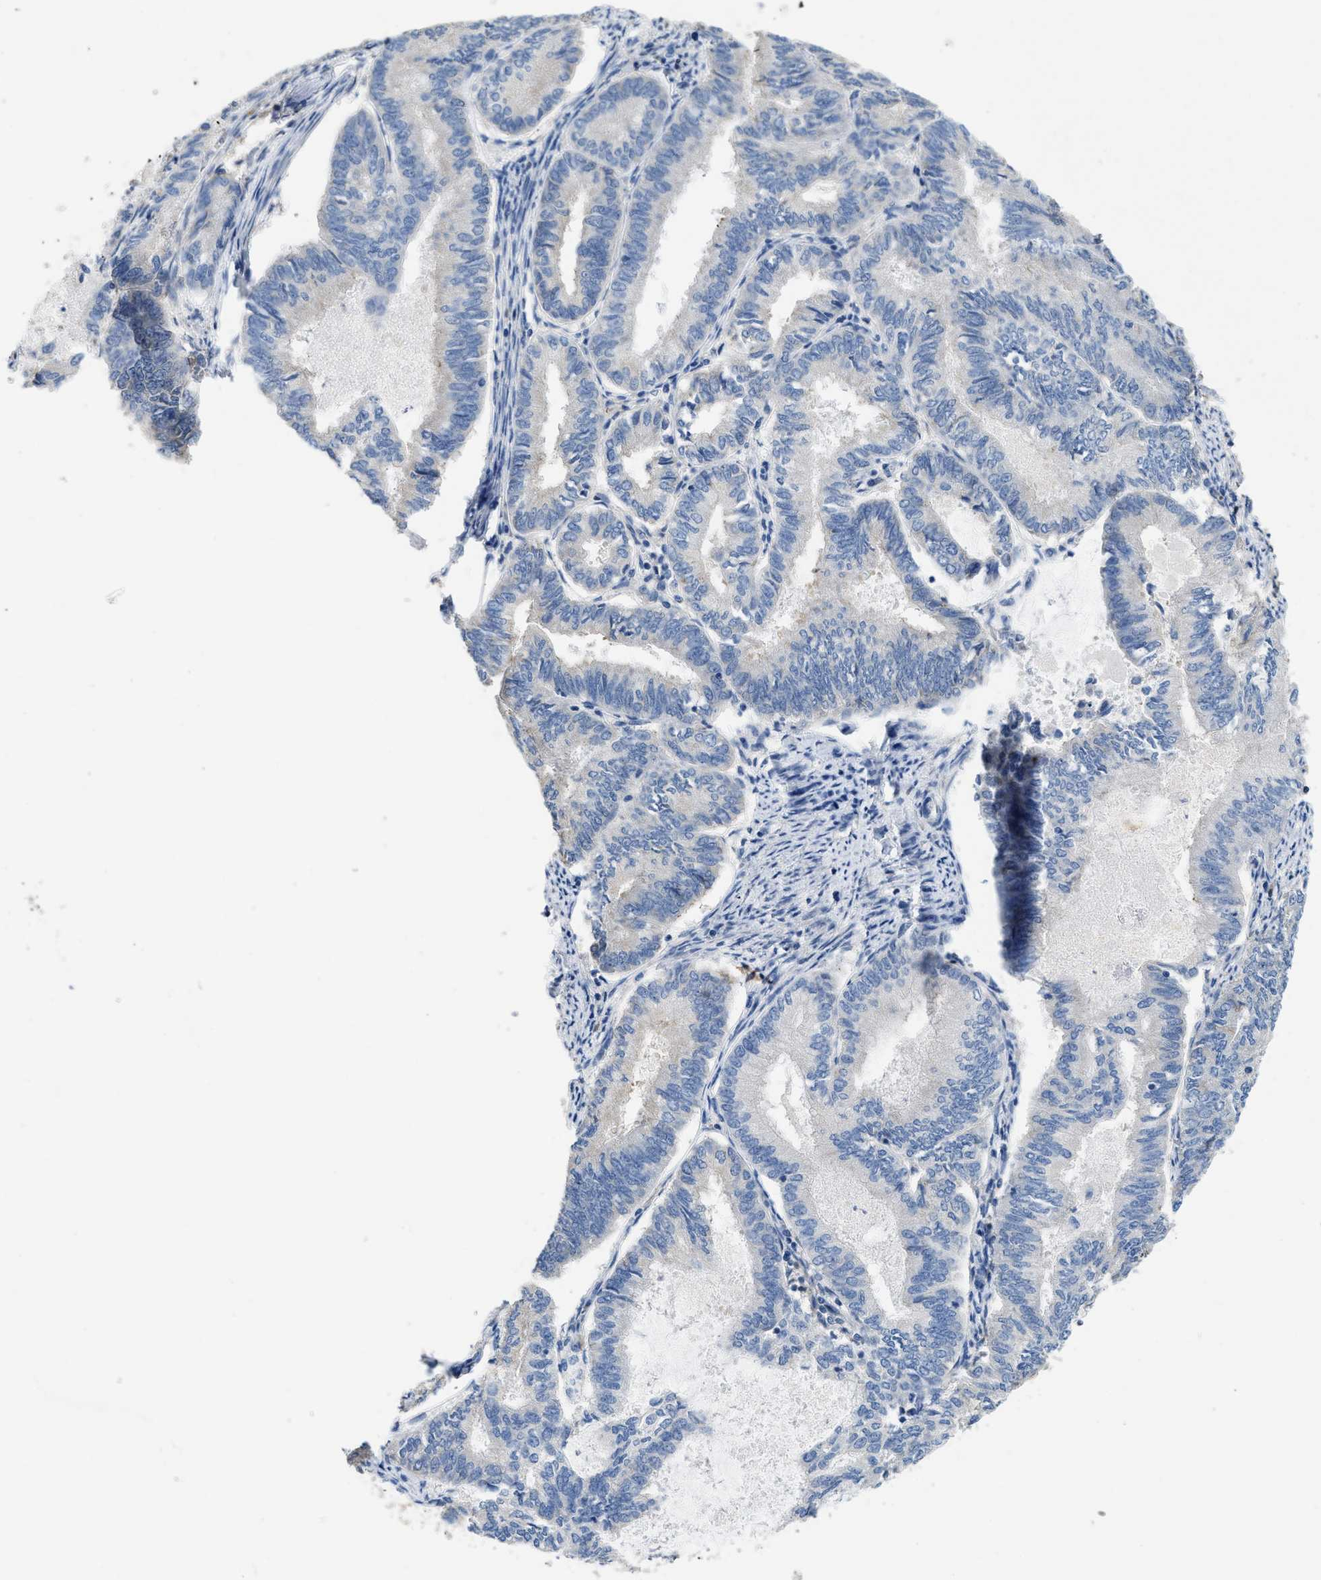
{"staining": {"intensity": "negative", "quantity": "none", "location": "none"}, "tissue": "endometrial cancer", "cell_type": "Tumor cells", "image_type": "cancer", "snomed": [{"axis": "morphology", "description": "Adenocarcinoma, NOS"}, {"axis": "topography", "description": "Endometrium"}], "caption": "A histopathology image of human endometrial cancer (adenocarcinoma) is negative for staining in tumor cells.", "gene": "C1S", "patient": {"sex": "female", "age": 86}}